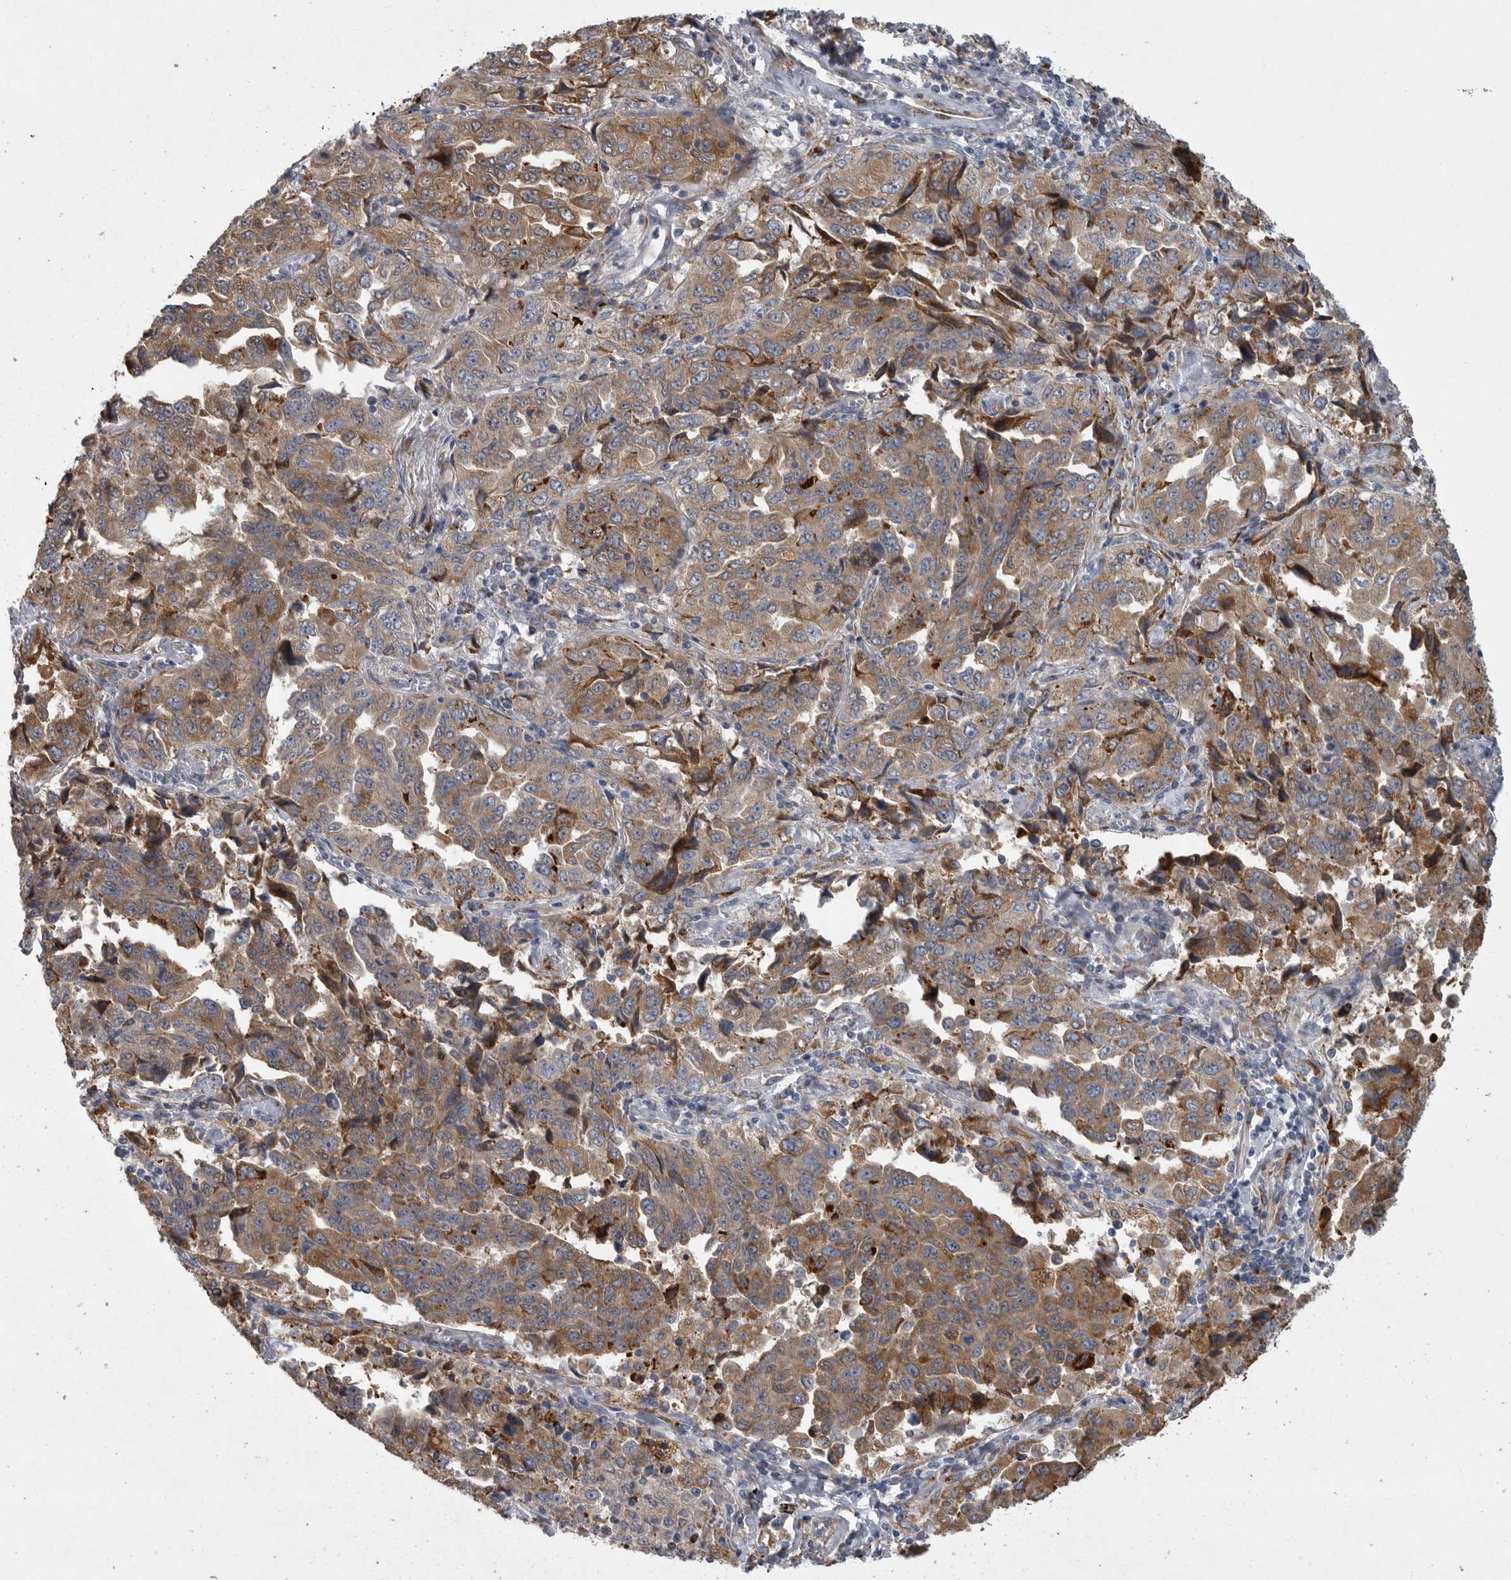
{"staining": {"intensity": "moderate", "quantity": ">75%", "location": "cytoplasmic/membranous"}, "tissue": "lung cancer", "cell_type": "Tumor cells", "image_type": "cancer", "snomed": [{"axis": "morphology", "description": "Adenocarcinoma, NOS"}, {"axis": "topography", "description": "Lung"}], "caption": "Approximately >75% of tumor cells in lung cancer (adenocarcinoma) demonstrate moderate cytoplasmic/membranous protein staining as visualized by brown immunohistochemical staining.", "gene": "MINPP1", "patient": {"sex": "female", "age": 51}}